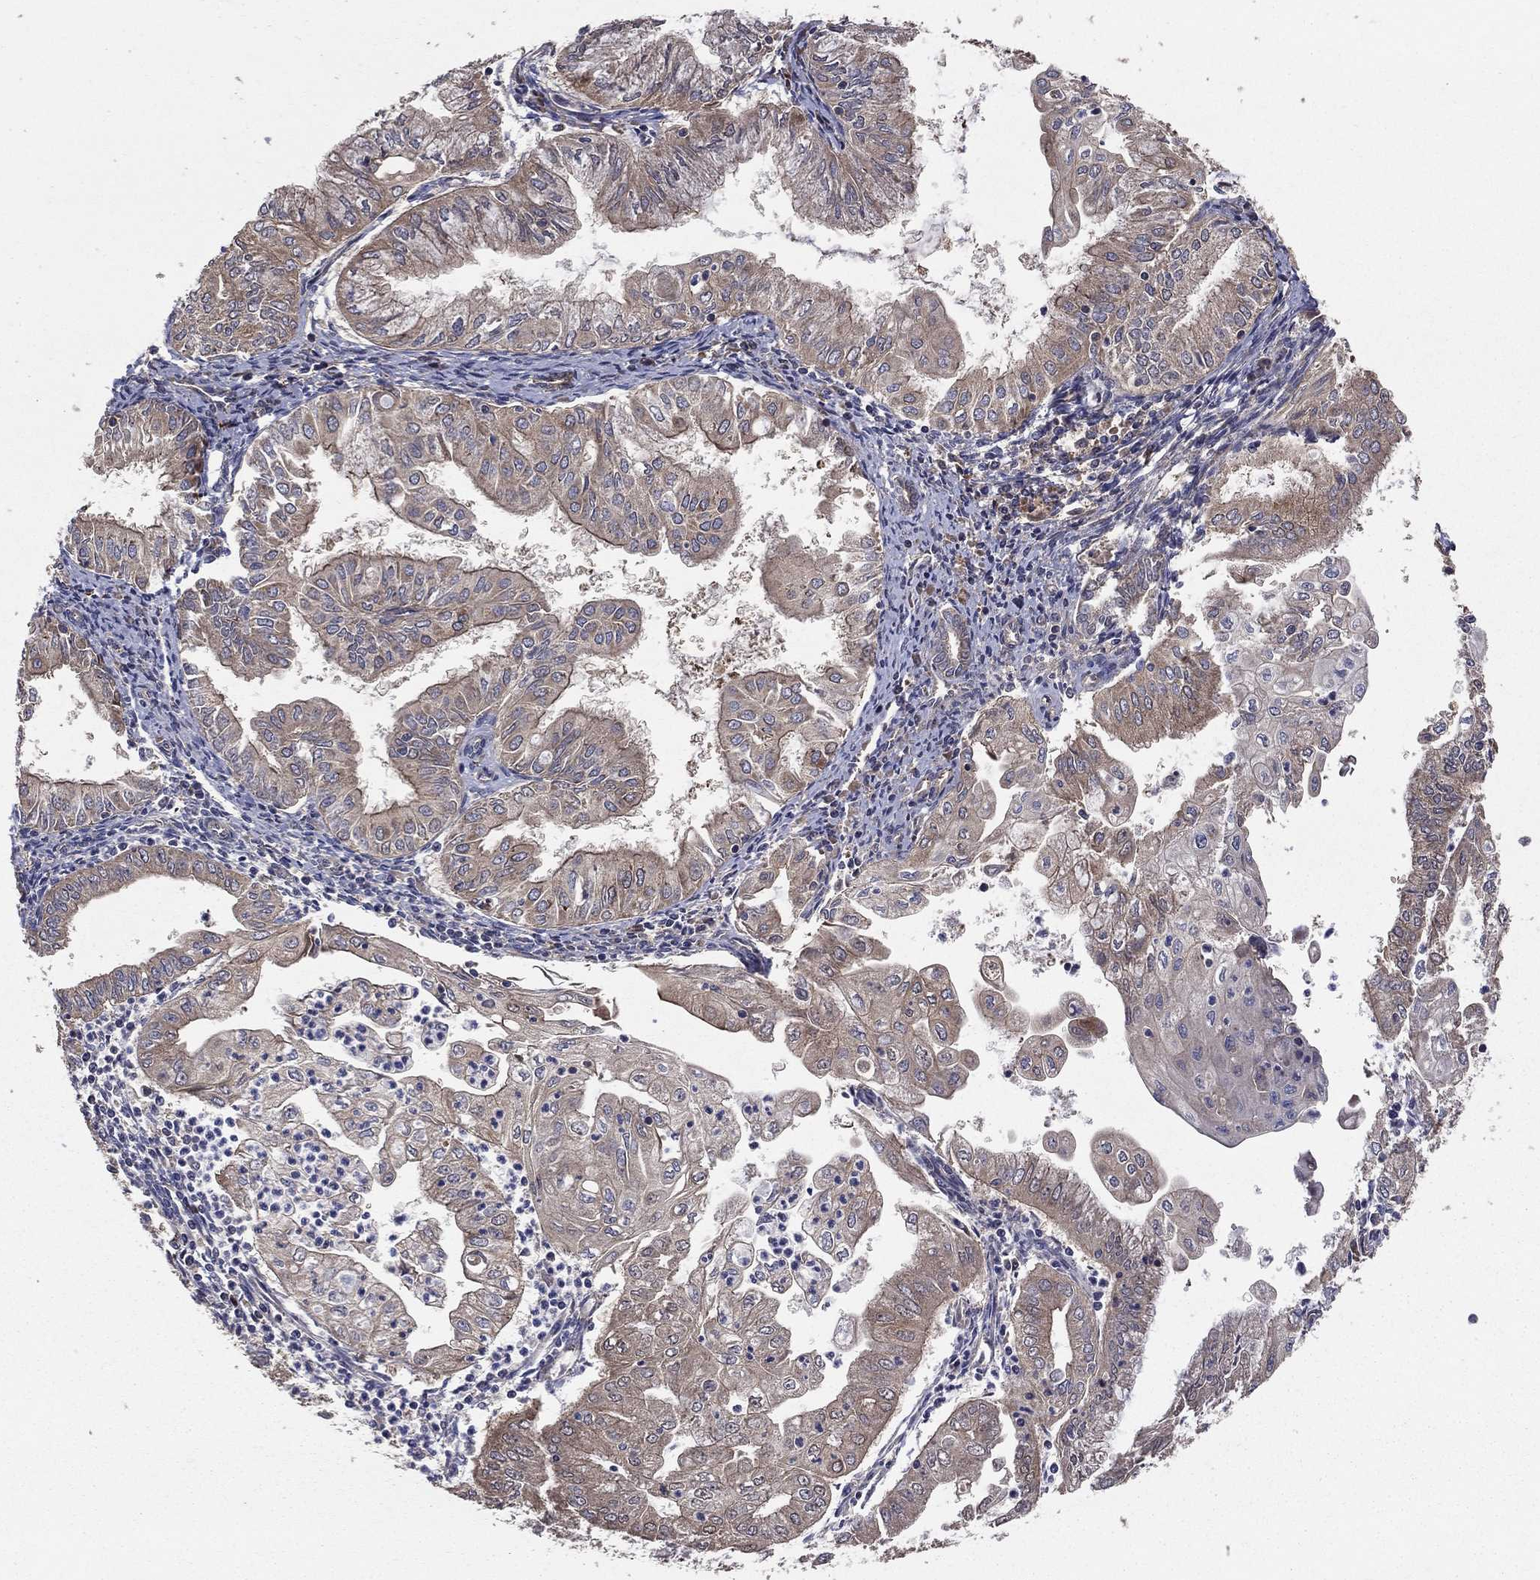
{"staining": {"intensity": "weak", "quantity": "25%-75%", "location": "cytoplasmic/membranous"}, "tissue": "endometrial cancer", "cell_type": "Tumor cells", "image_type": "cancer", "snomed": [{"axis": "morphology", "description": "Adenocarcinoma, NOS"}, {"axis": "topography", "description": "Endometrium"}], "caption": "IHC of human endometrial cancer (adenocarcinoma) demonstrates low levels of weak cytoplasmic/membranous staining in about 25%-75% of tumor cells. (DAB (3,3'-diaminobenzidine) IHC with brightfield microscopy, high magnification).", "gene": "BABAM2", "patient": {"sex": "female", "age": 56}}